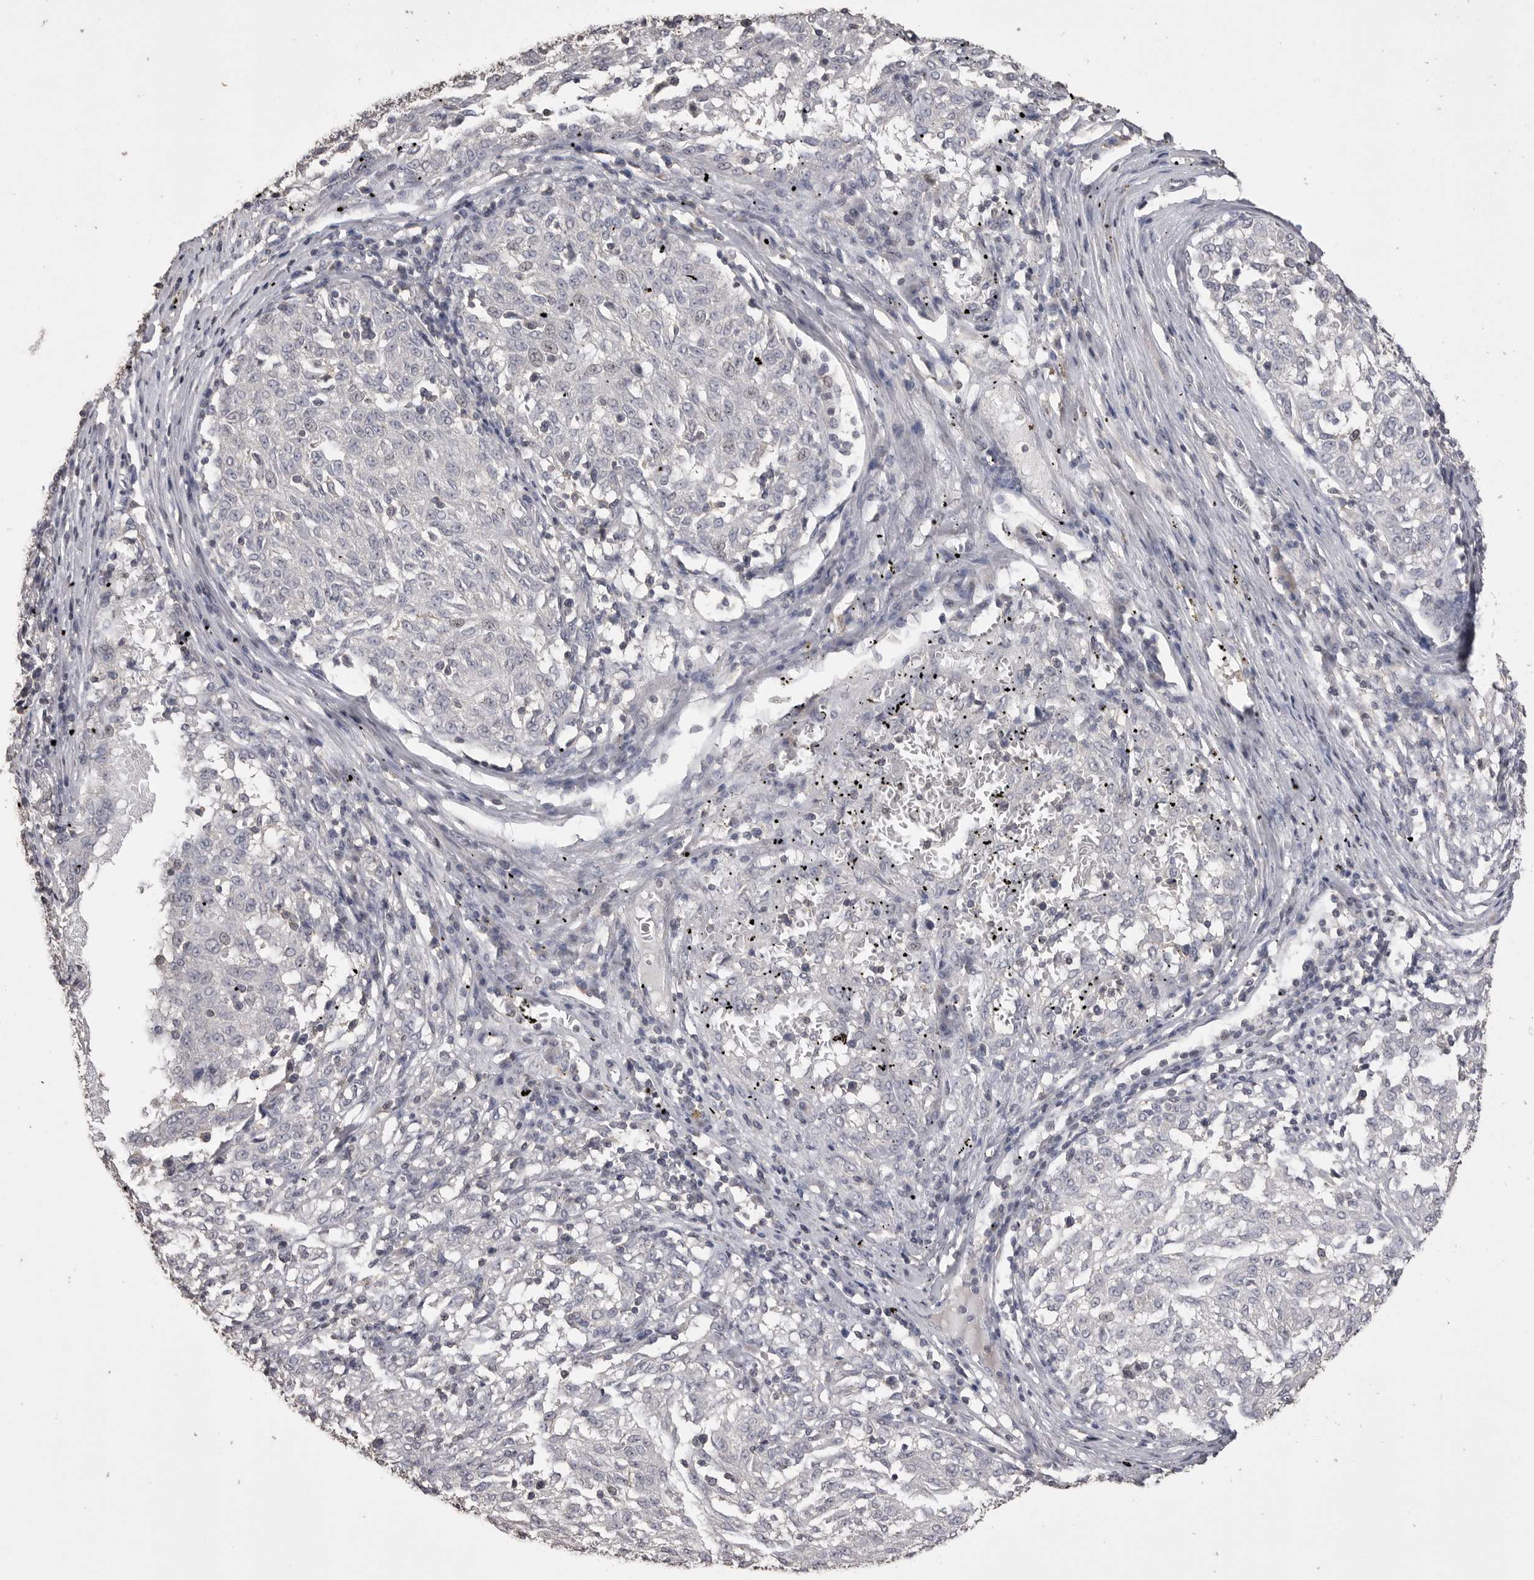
{"staining": {"intensity": "negative", "quantity": "none", "location": "none"}, "tissue": "melanoma", "cell_type": "Tumor cells", "image_type": "cancer", "snomed": [{"axis": "morphology", "description": "Malignant melanoma, NOS"}, {"axis": "topography", "description": "Skin"}], "caption": "There is no significant positivity in tumor cells of malignant melanoma.", "gene": "MMP7", "patient": {"sex": "female", "age": 72}}